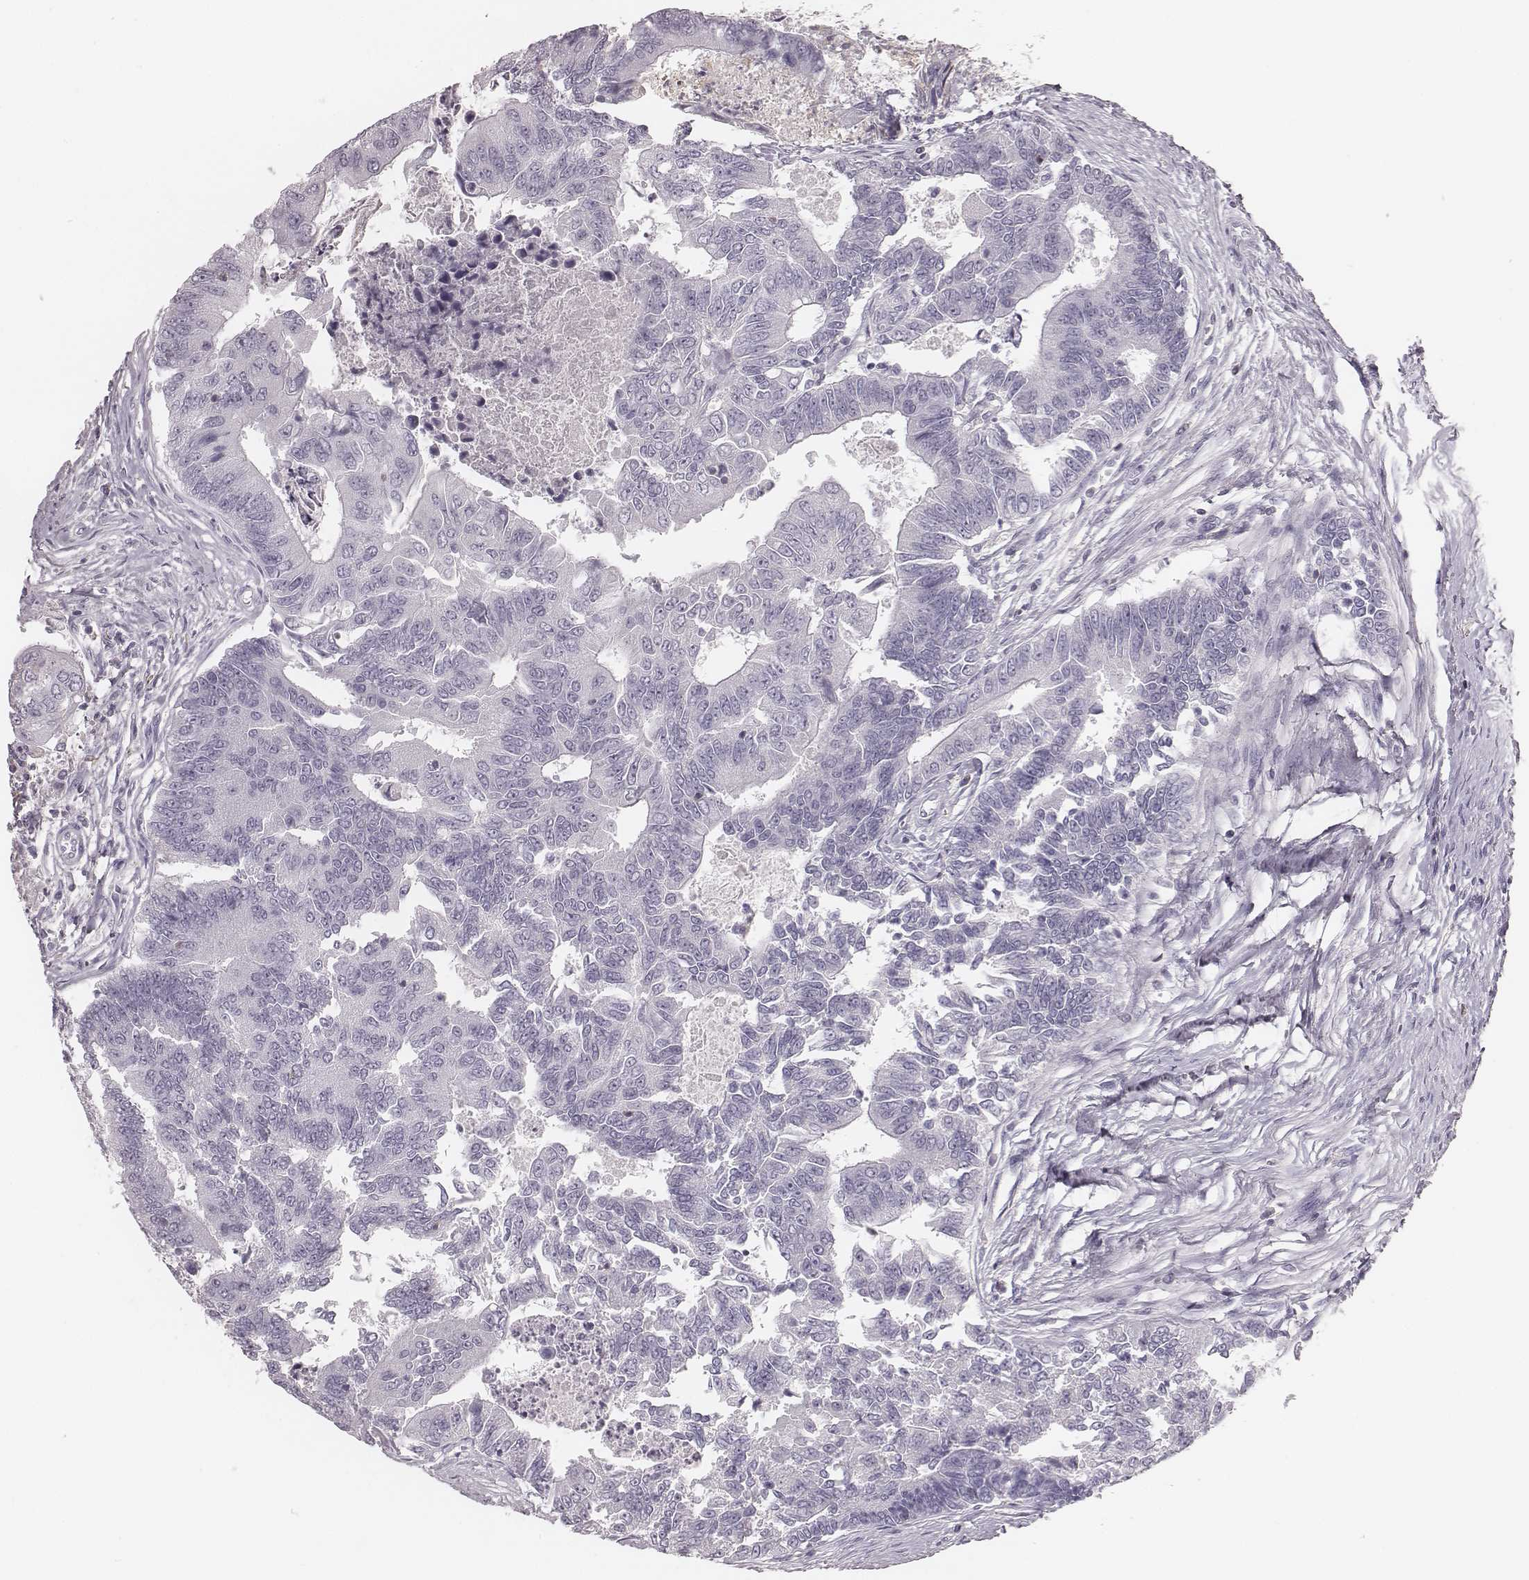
{"staining": {"intensity": "negative", "quantity": "none", "location": "none"}, "tissue": "colorectal cancer", "cell_type": "Tumor cells", "image_type": "cancer", "snomed": [{"axis": "morphology", "description": "Adenocarcinoma, NOS"}, {"axis": "topography", "description": "Colon"}], "caption": "An IHC histopathology image of colorectal adenocarcinoma is shown. There is no staining in tumor cells of colorectal adenocarcinoma.", "gene": "ZNF365", "patient": {"sex": "female", "age": 67}}